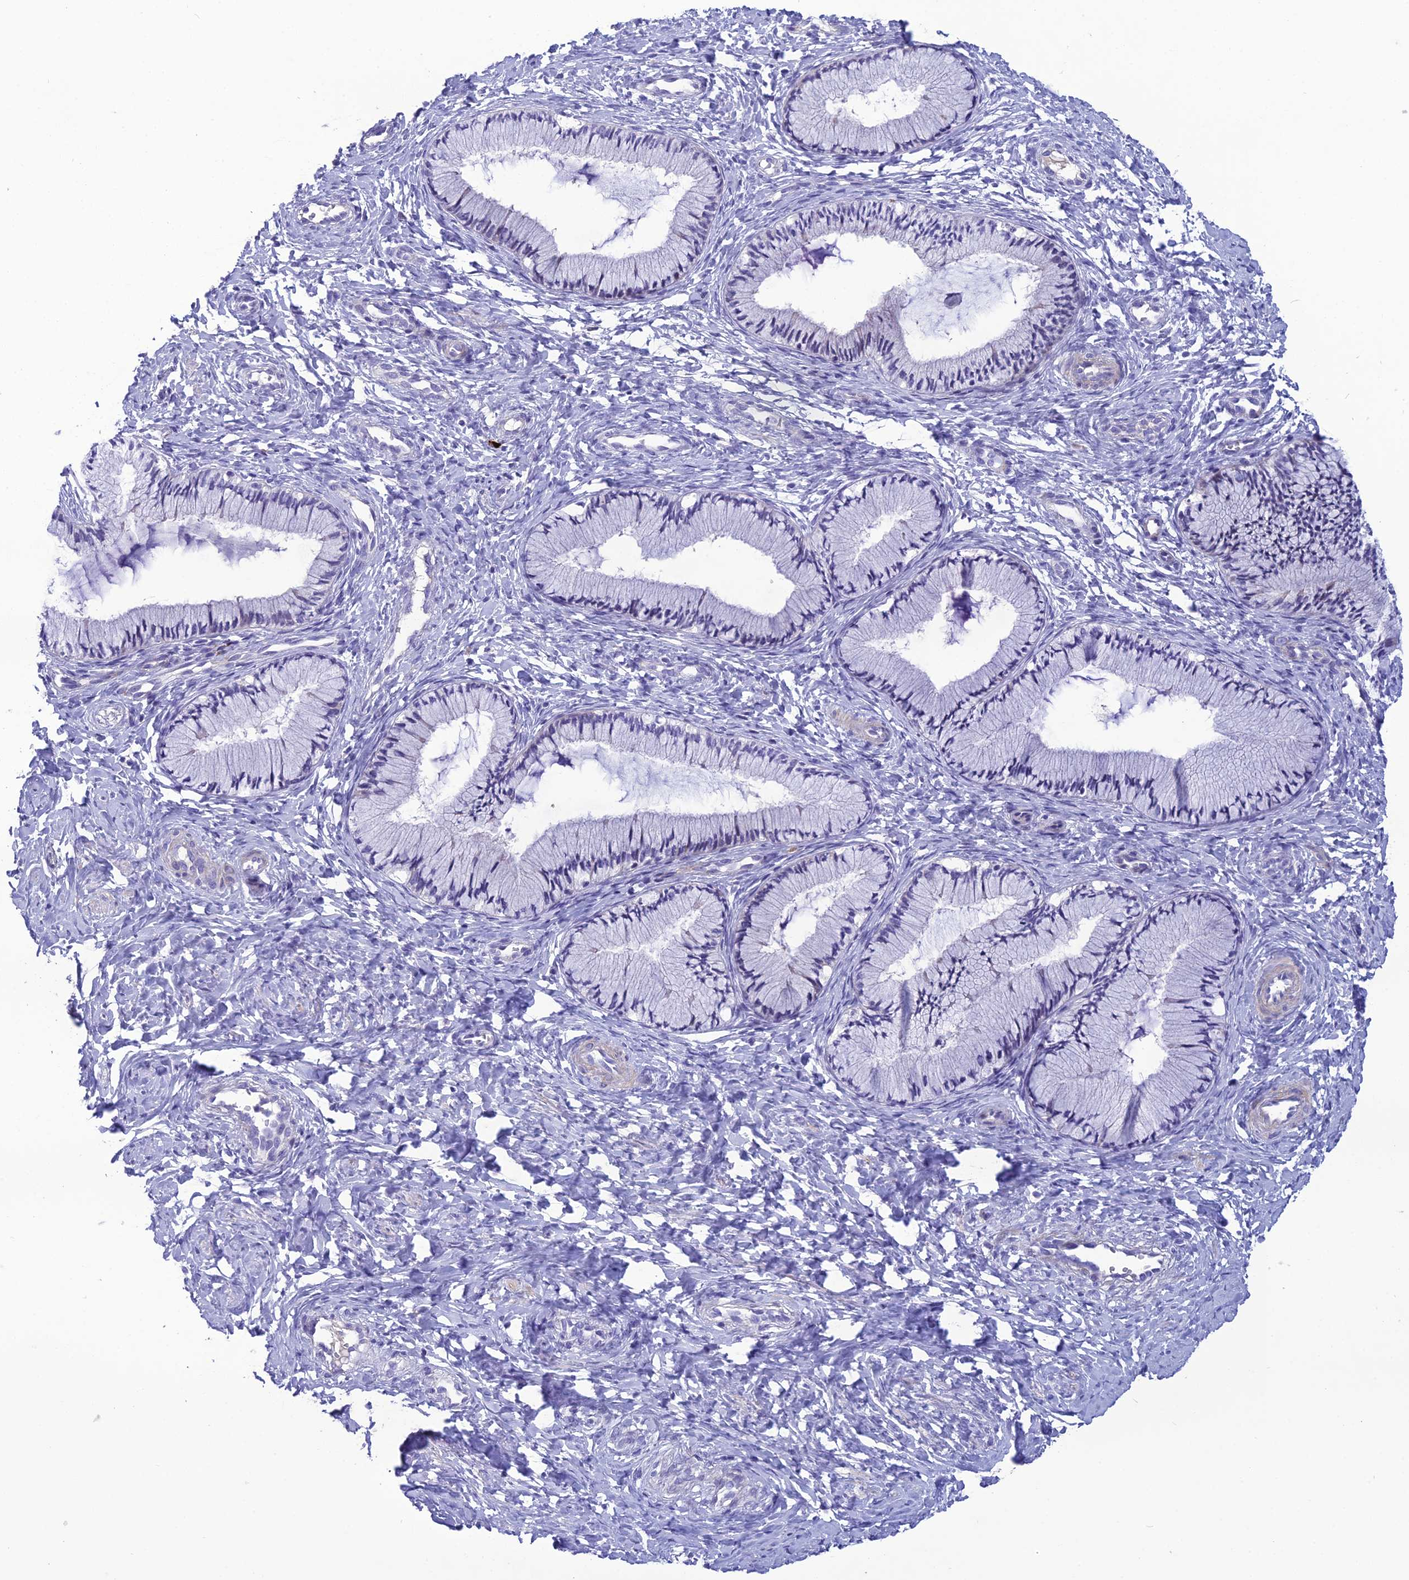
{"staining": {"intensity": "negative", "quantity": "none", "location": "none"}, "tissue": "cervix", "cell_type": "Glandular cells", "image_type": "normal", "snomed": [{"axis": "morphology", "description": "Normal tissue, NOS"}, {"axis": "topography", "description": "Cervix"}], "caption": "DAB immunohistochemical staining of benign human cervix reveals no significant positivity in glandular cells. (Stains: DAB immunohistochemistry (IHC) with hematoxylin counter stain, Microscopy: brightfield microscopy at high magnification).", "gene": "OR56B1", "patient": {"sex": "female", "age": 27}}